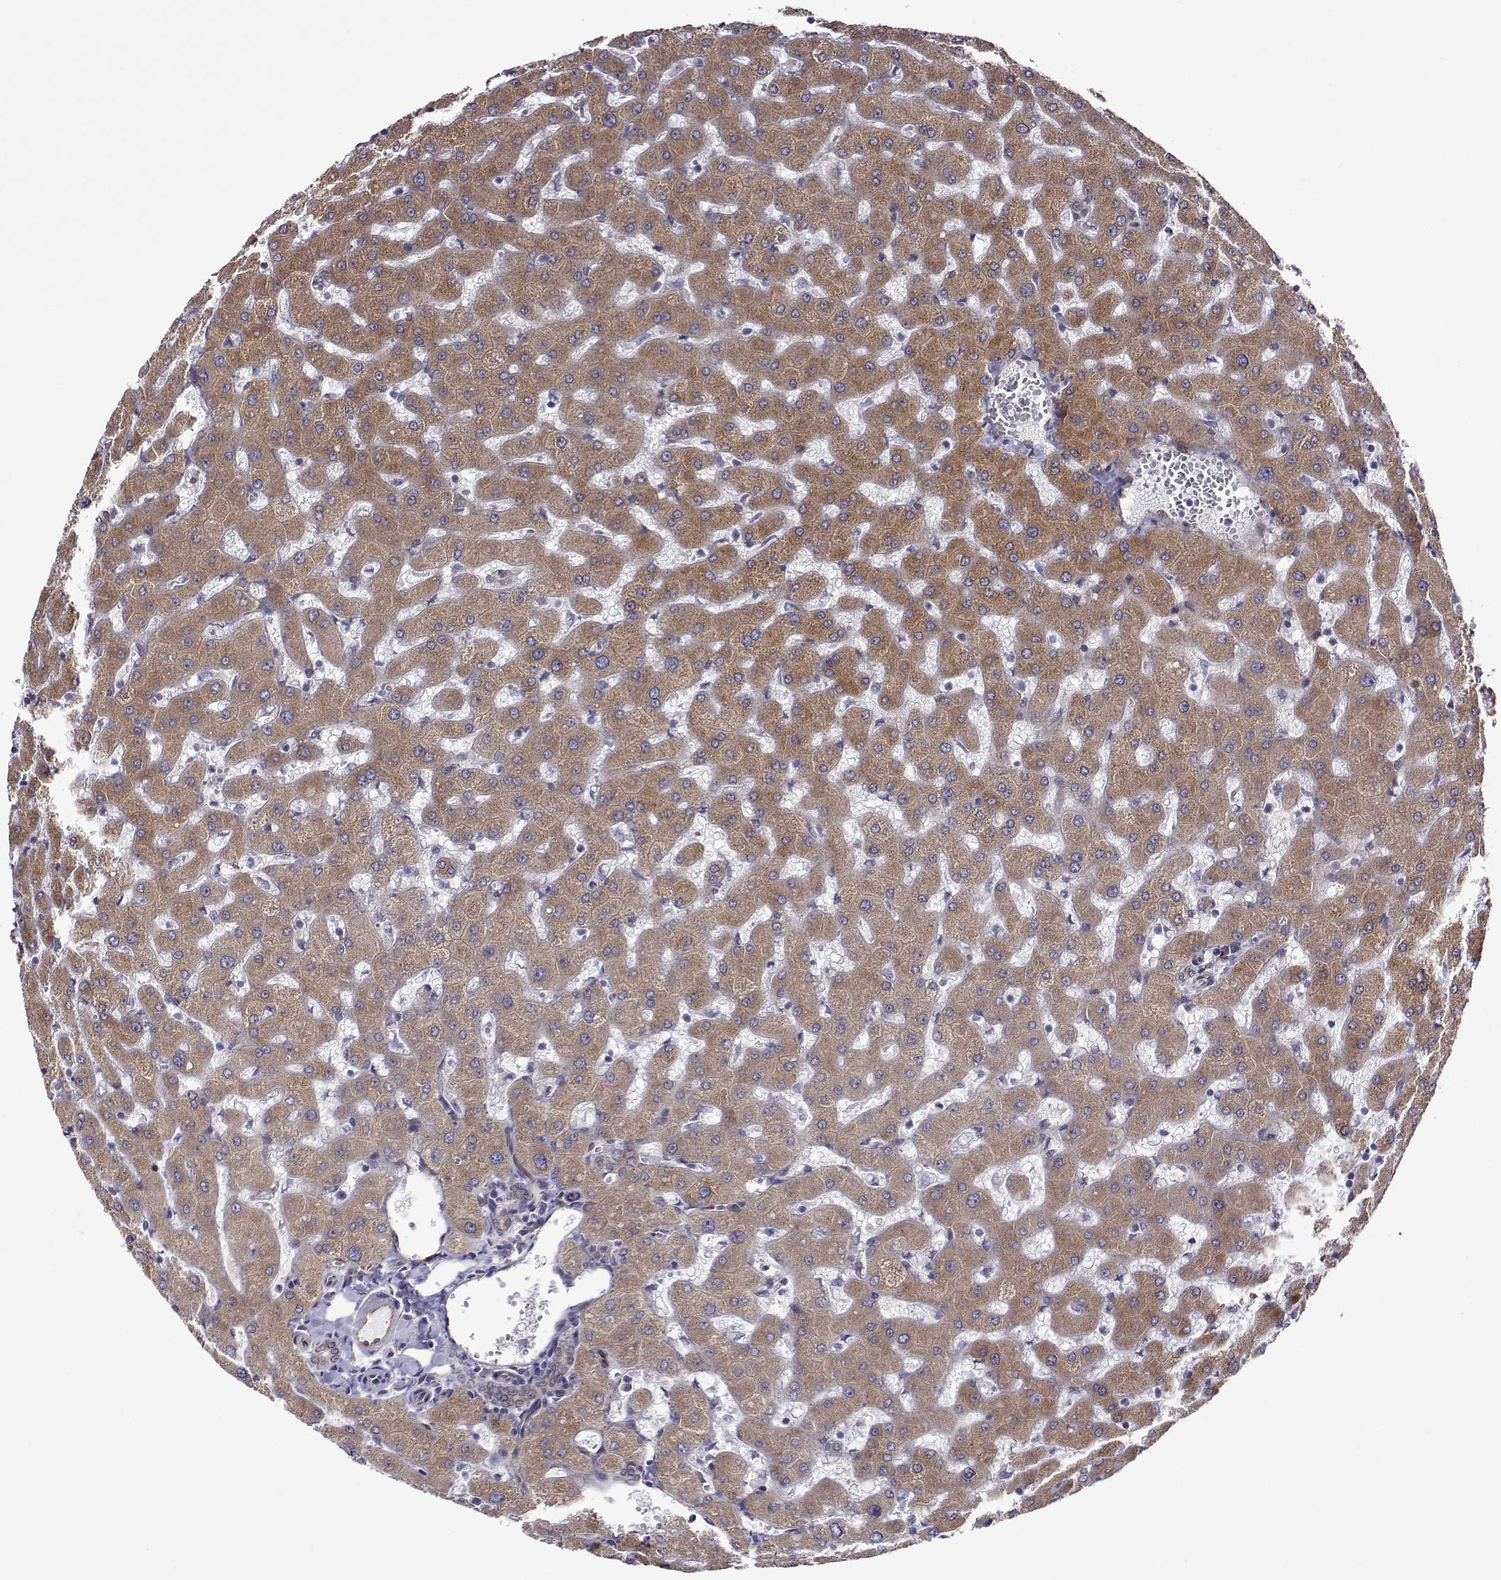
{"staining": {"intensity": "weak", "quantity": ">75%", "location": "cytoplasmic/membranous"}, "tissue": "liver", "cell_type": "Cholangiocytes", "image_type": "normal", "snomed": [{"axis": "morphology", "description": "Normal tissue, NOS"}, {"axis": "topography", "description": "Liver"}], "caption": "Approximately >75% of cholangiocytes in benign human liver exhibit weak cytoplasmic/membranous protein expression as visualized by brown immunohistochemical staining.", "gene": "PGRMC2", "patient": {"sex": "female", "age": 63}}